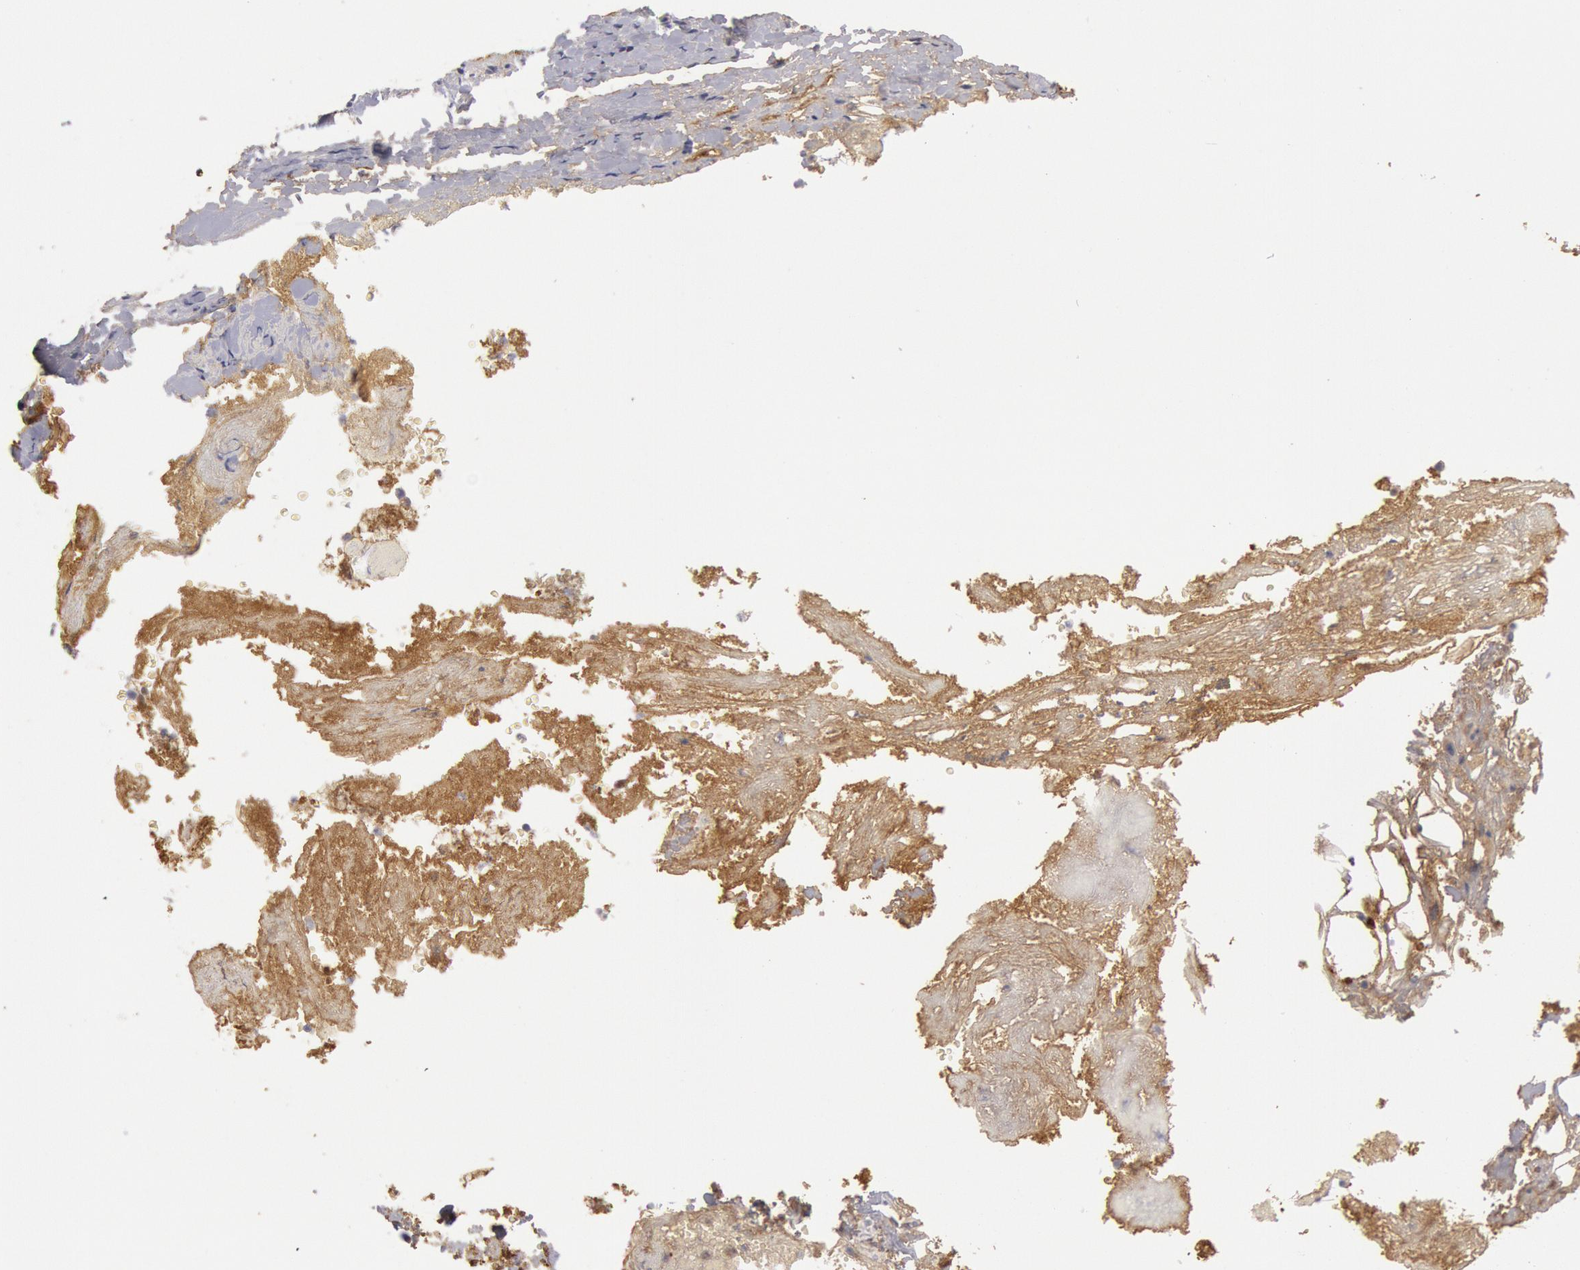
{"staining": {"intensity": "negative", "quantity": "none", "location": "none"}, "tissue": "adrenal gland", "cell_type": "Glandular cells", "image_type": "normal", "snomed": [{"axis": "morphology", "description": "Normal tissue, NOS"}, {"axis": "topography", "description": "Adrenal gland"}], "caption": "The micrograph shows no significant positivity in glandular cells of adrenal gland. The staining was performed using DAB to visualize the protein expression in brown, while the nuclei were stained in blue with hematoxylin (Magnification: 20x).", "gene": "IGHA1", "patient": {"sex": "female", "age": 71}}